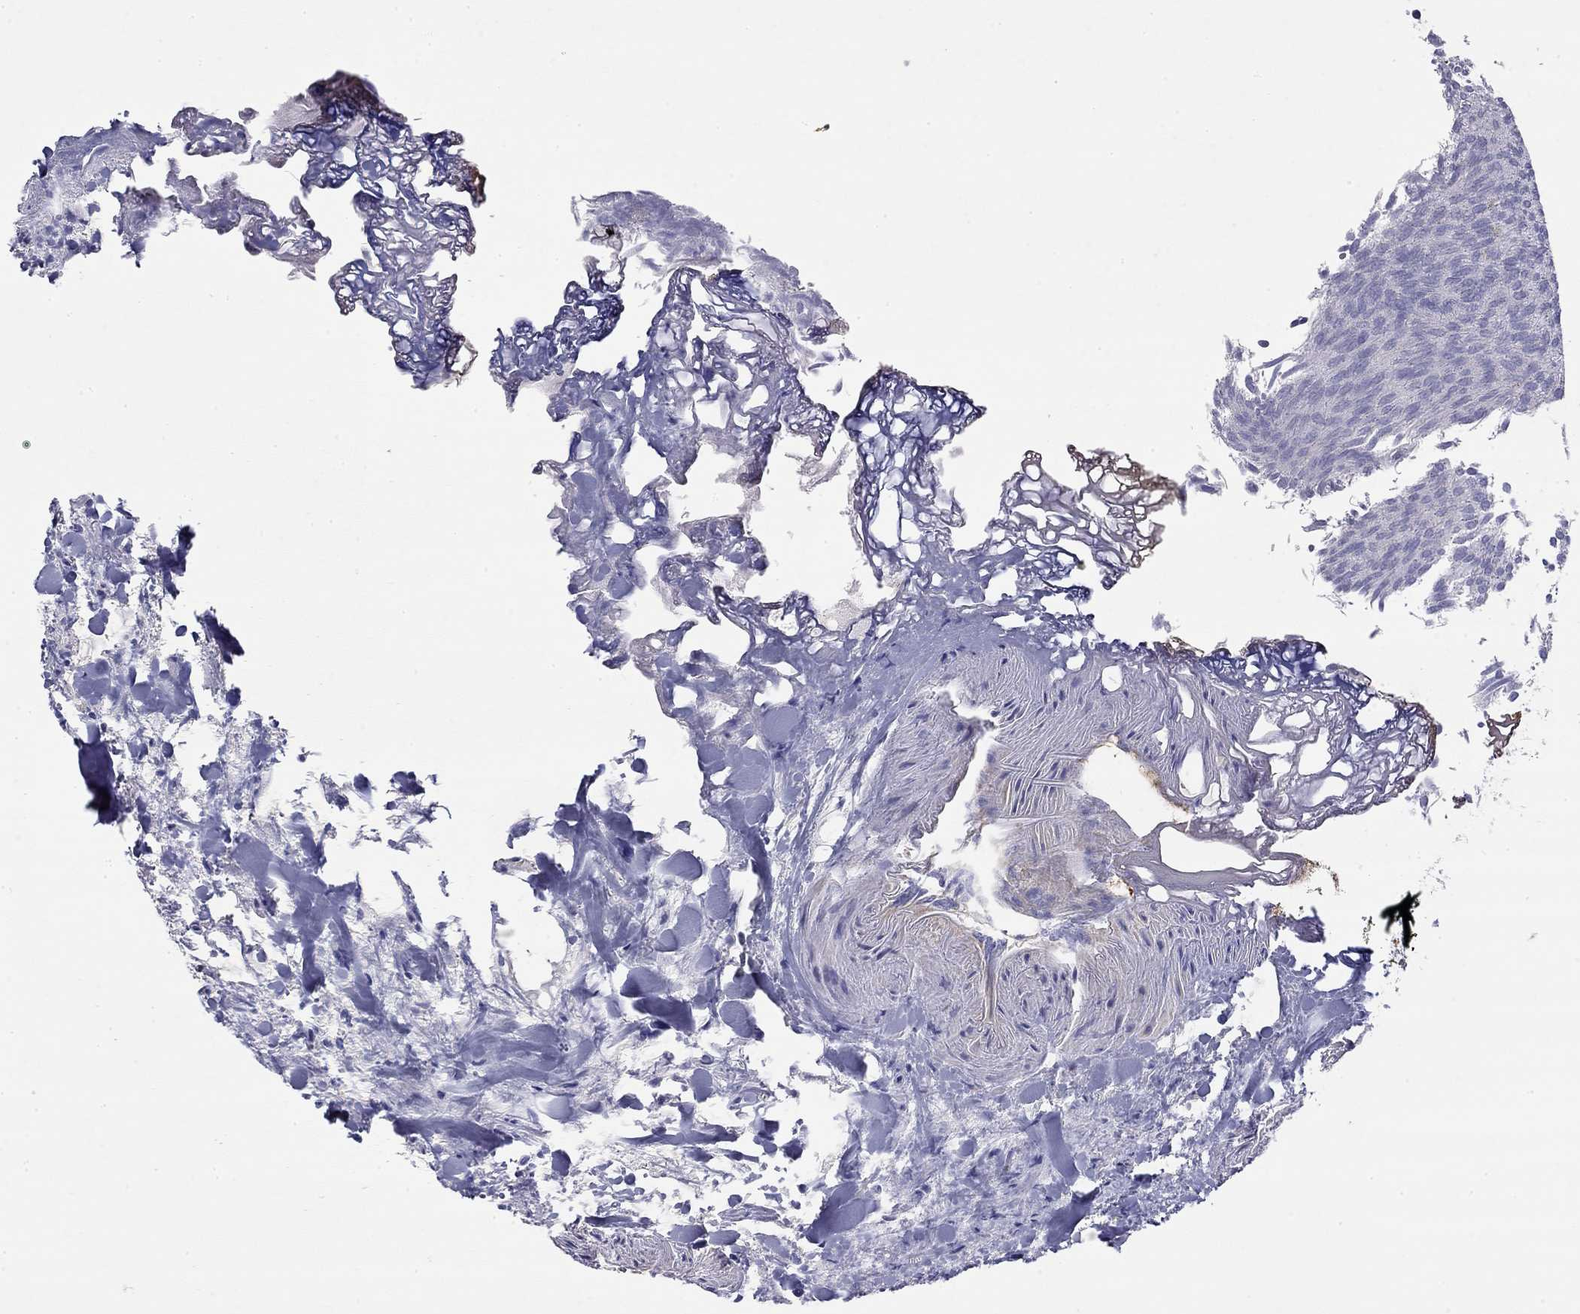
{"staining": {"intensity": "negative", "quantity": "none", "location": "none"}, "tissue": "urothelial cancer", "cell_type": "Tumor cells", "image_type": "cancer", "snomed": [{"axis": "morphology", "description": "Urothelial carcinoma, Low grade"}, {"axis": "topography", "description": "Urinary bladder"}], "caption": "Histopathology image shows no significant protein staining in tumor cells of urothelial carcinoma (low-grade).", "gene": "RTL1", "patient": {"sex": "male", "age": 77}}